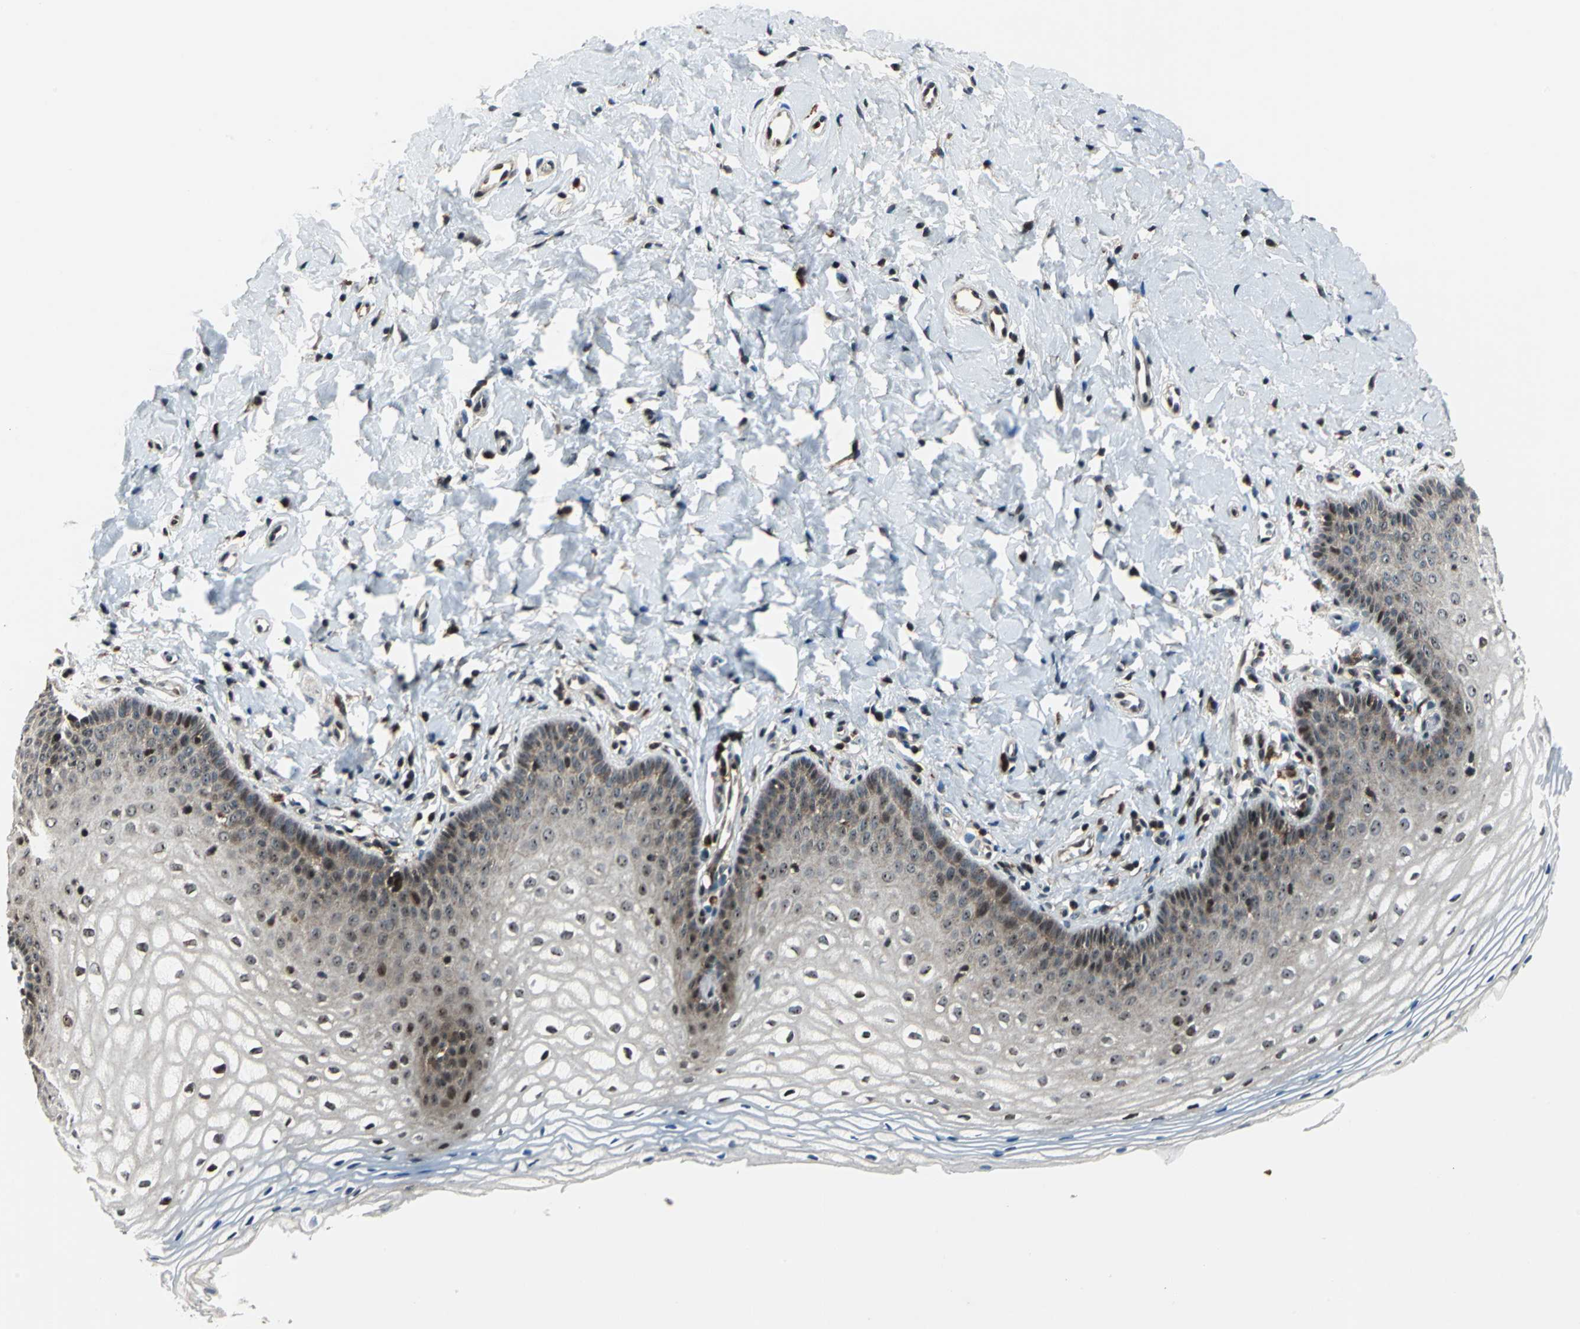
{"staining": {"intensity": "strong", "quantity": "<25%", "location": "nuclear"}, "tissue": "vagina", "cell_type": "Squamous epithelial cells", "image_type": "normal", "snomed": [{"axis": "morphology", "description": "Normal tissue, NOS"}, {"axis": "topography", "description": "Vagina"}], "caption": "The micrograph shows a brown stain indicating the presence of a protein in the nuclear of squamous epithelial cells in vagina. The staining was performed using DAB, with brown indicating positive protein expression. Nuclei are stained blue with hematoxylin.", "gene": "AATF", "patient": {"sex": "female", "age": 55}}